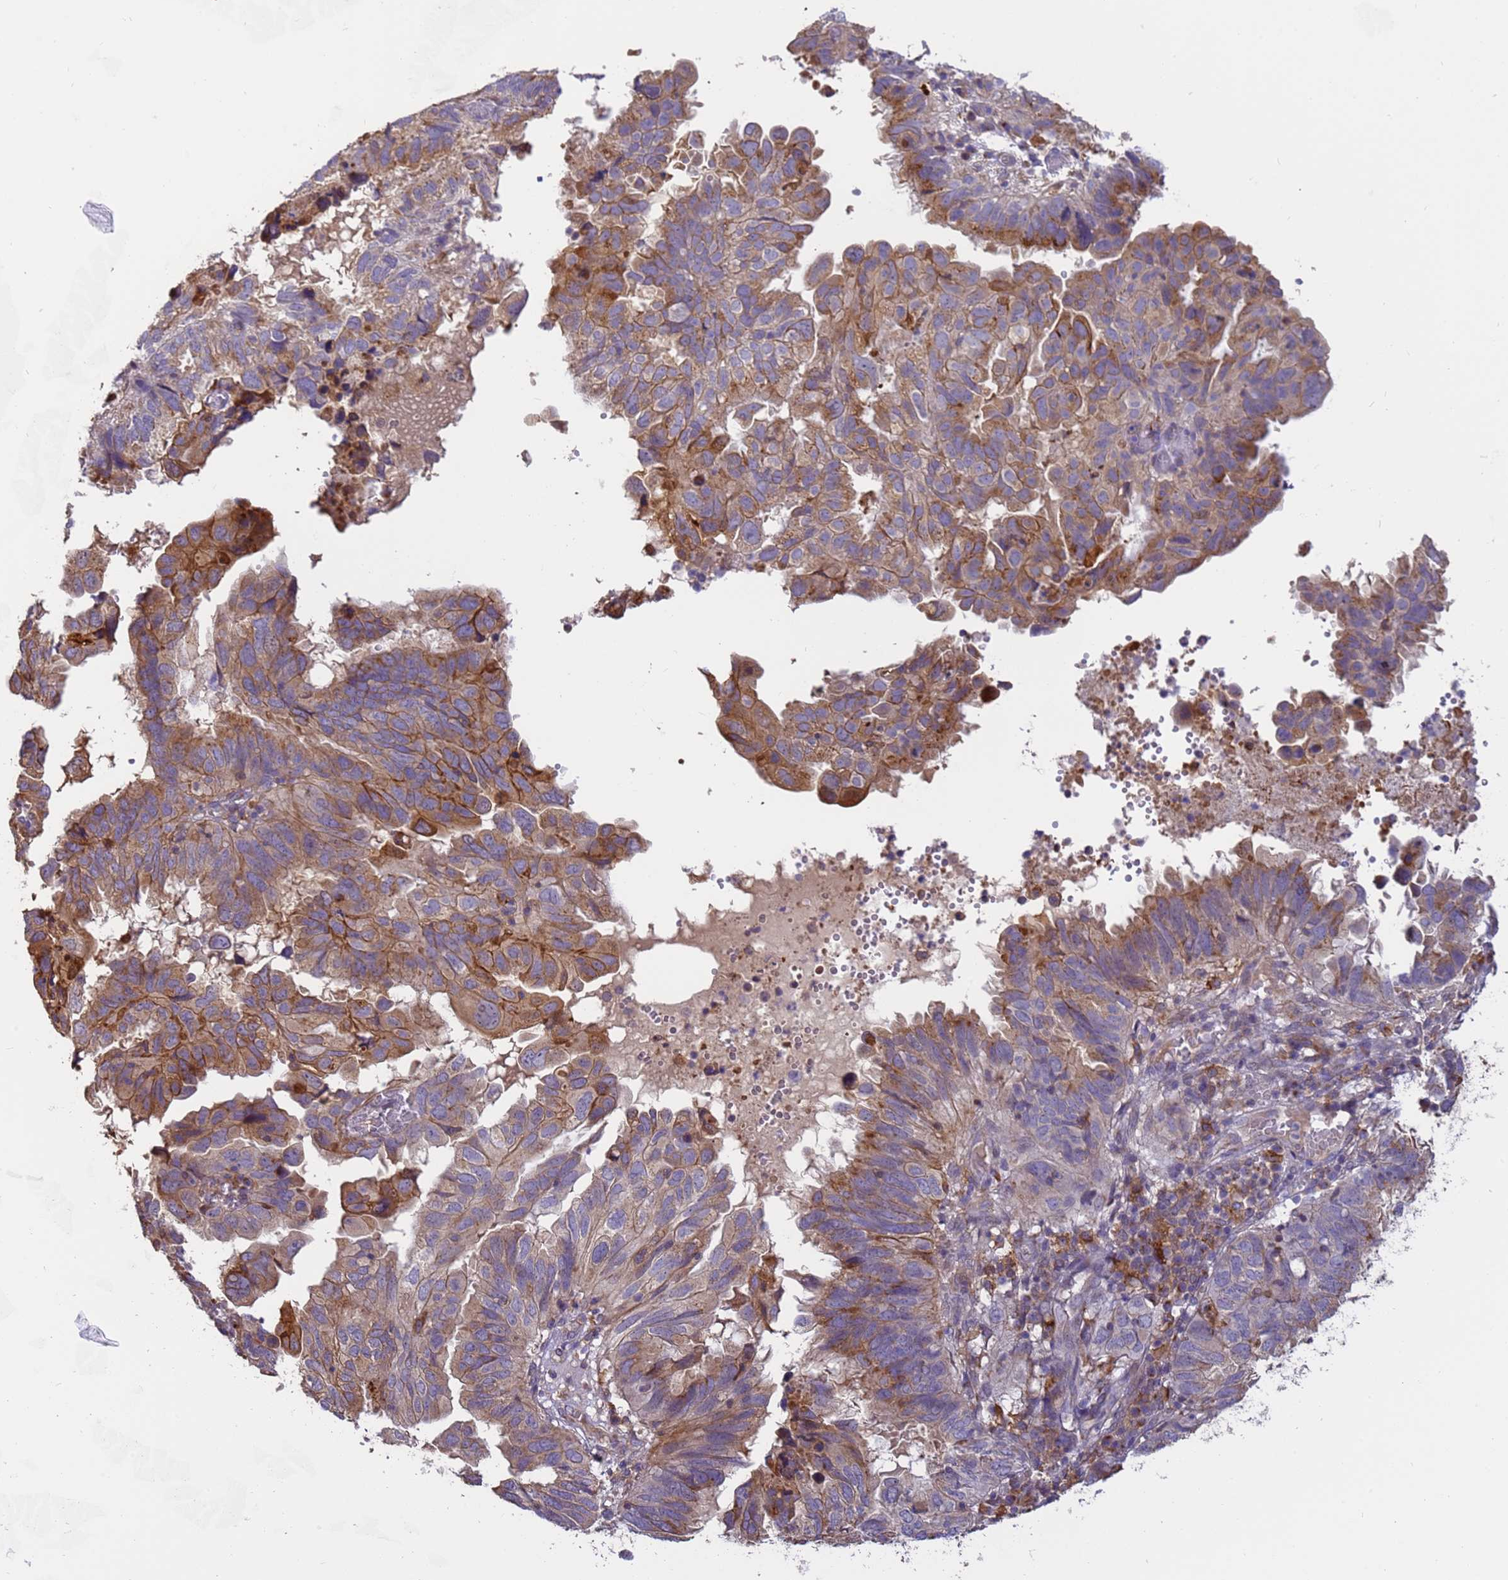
{"staining": {"intensity": "moderate", "quantity": ">75%", "location": "cytoplasmic/membranous"}, "tissue": "endometrial cancer", "cell_type": "Tumor cells", "image_type": "cancer", "snomed": [{"axis": "morphology", "description": "Adenocarcinoma, NOS"}, {"axis": "topography", "description": "Uterus"}], "caption": "Endometrial cancer (adenocarcinoma) was stained to show a protein in brown. There is medium levels of moderate cytoplasmic/membranous expression in about >75% of tumor cells. (Stains: DAB (3,3'-diaminobenzidine) in brown, nuclei in blue, Microscopy: brightfield microscopy at high magnification).", "gene": "M6PR", "patient": {"sex": "female", "age": 77}}